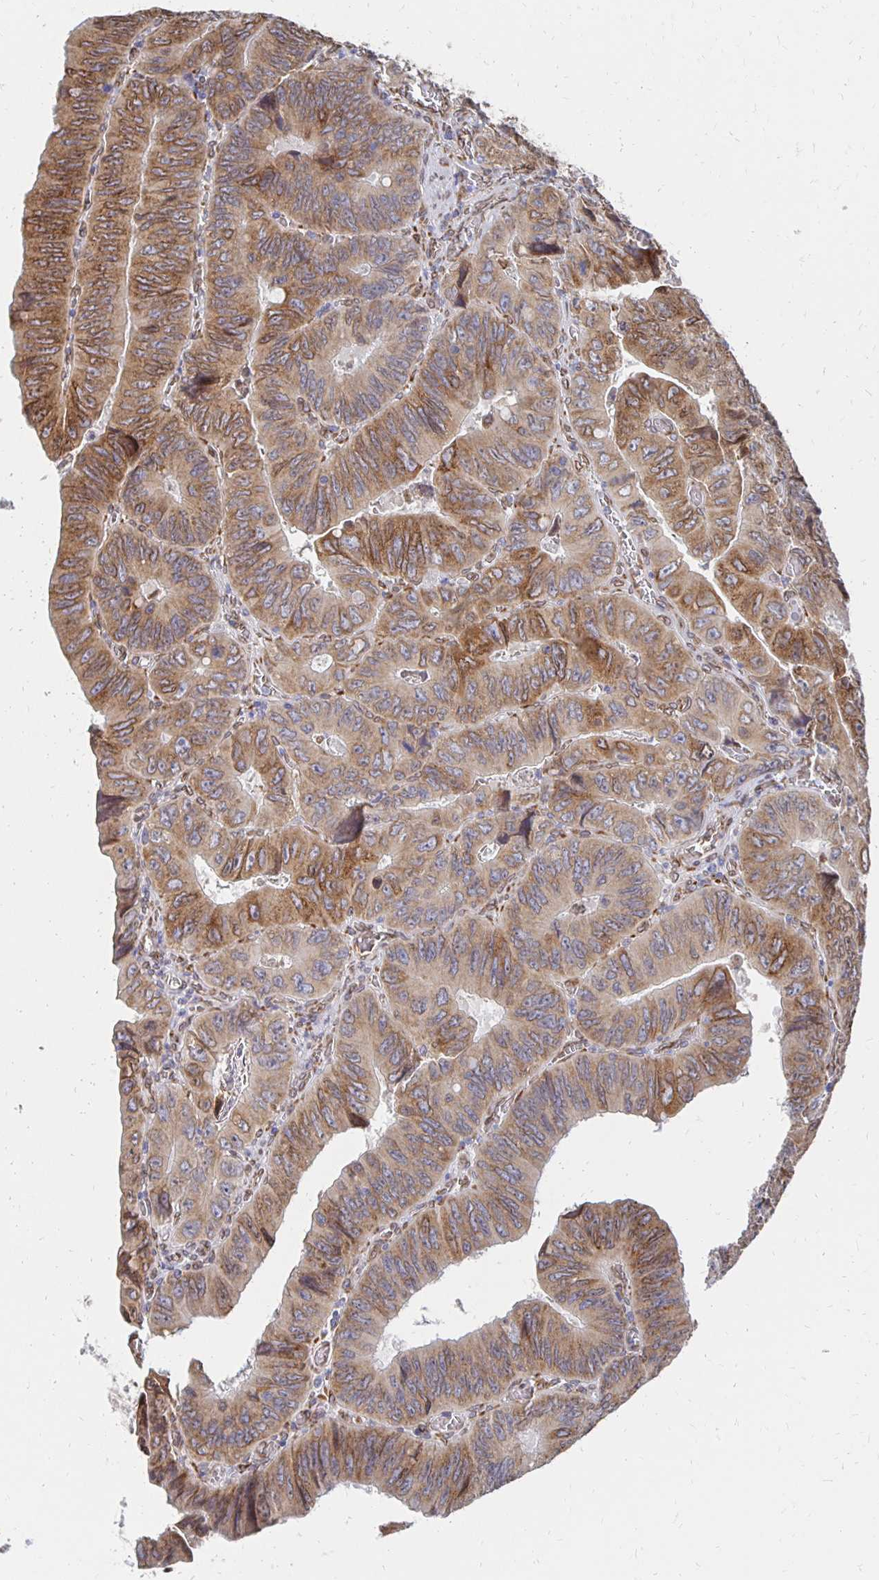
{"staining": {"intensity": "strong", "quantity": ">75%", "location": "cytoplasmic/membranous,nuclear"}, "tissue": "colorectal cancer", "cell_type": "Tumor cells", "image_type": "cancer", "snomed": [{"axis": "morphology", "description": "Adenocarcinoma, NOS"}, {"axis": "topography", "description": "Colon"}], "caption": "This image reveals colorectal cancer stained with immunohistochemistry to label a protein in brown. The cytoplasmic/membranous and nuclear of tumor cells show strong positivity for the protein. Nuclei are counter-stained blue.", "gene": "PELI3", "patient": {"sex": "female", "age": 84}}